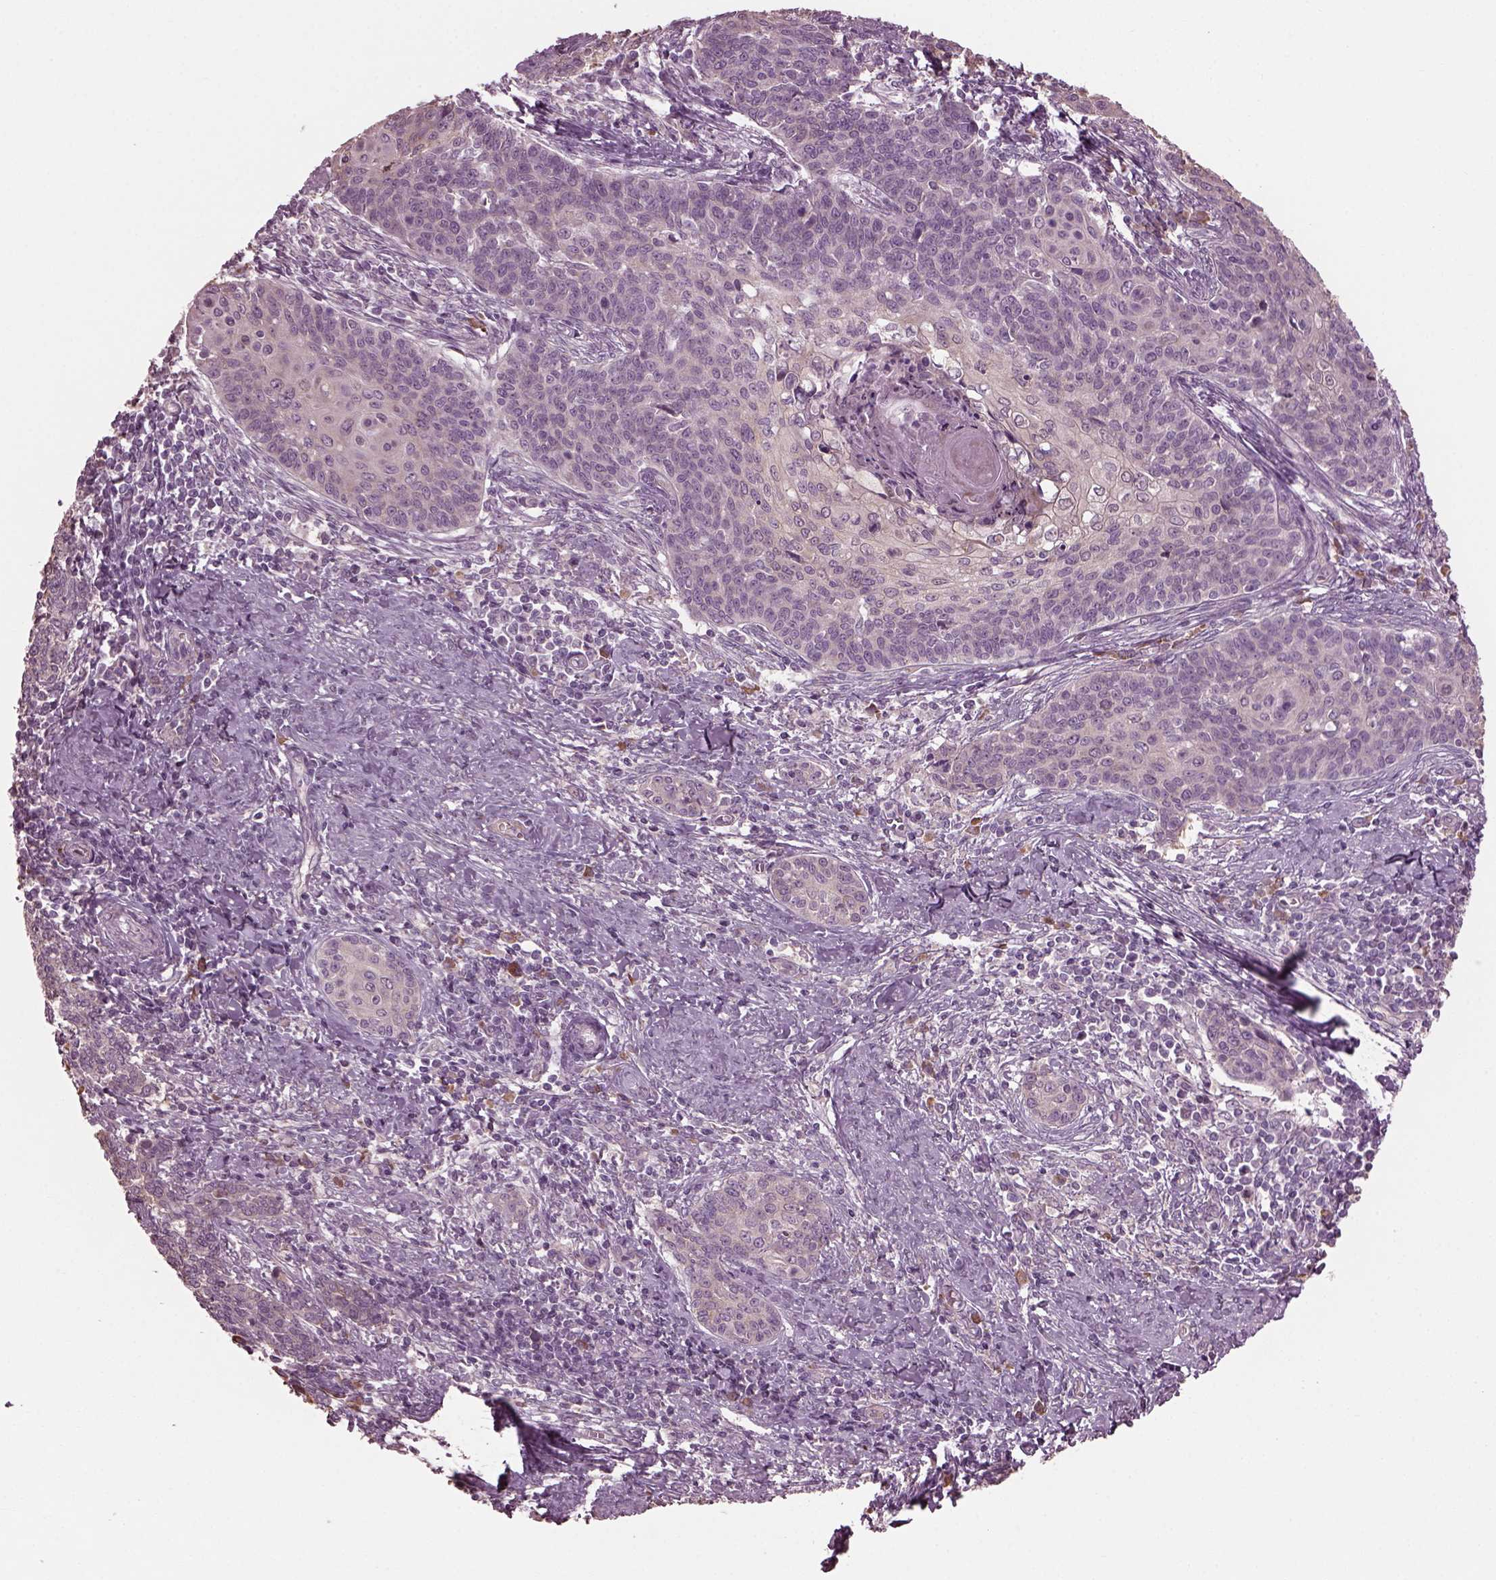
{"staining": {"intensity": "negative", "quantity": "none", "location": "none"}, "tissue": "cervical cancer", "cell_type": "Tumor cells", "image_type": "cancer", "snomed": [{"axis": "morphology", "description": "Squamous cell carcinoma, NOS"}, {"axis": "topography", "description": "Cervix"}], "caption": "Immunohistochemistry (IHC) histopathology image of neoplastic tissue: human cervical cancer stained with DAB (3,3'-diaminobenzidine) displays no significant protein expression in tumor cells.", "gene": "CABP5", "patient": {"sex": "female", "age": 39}}